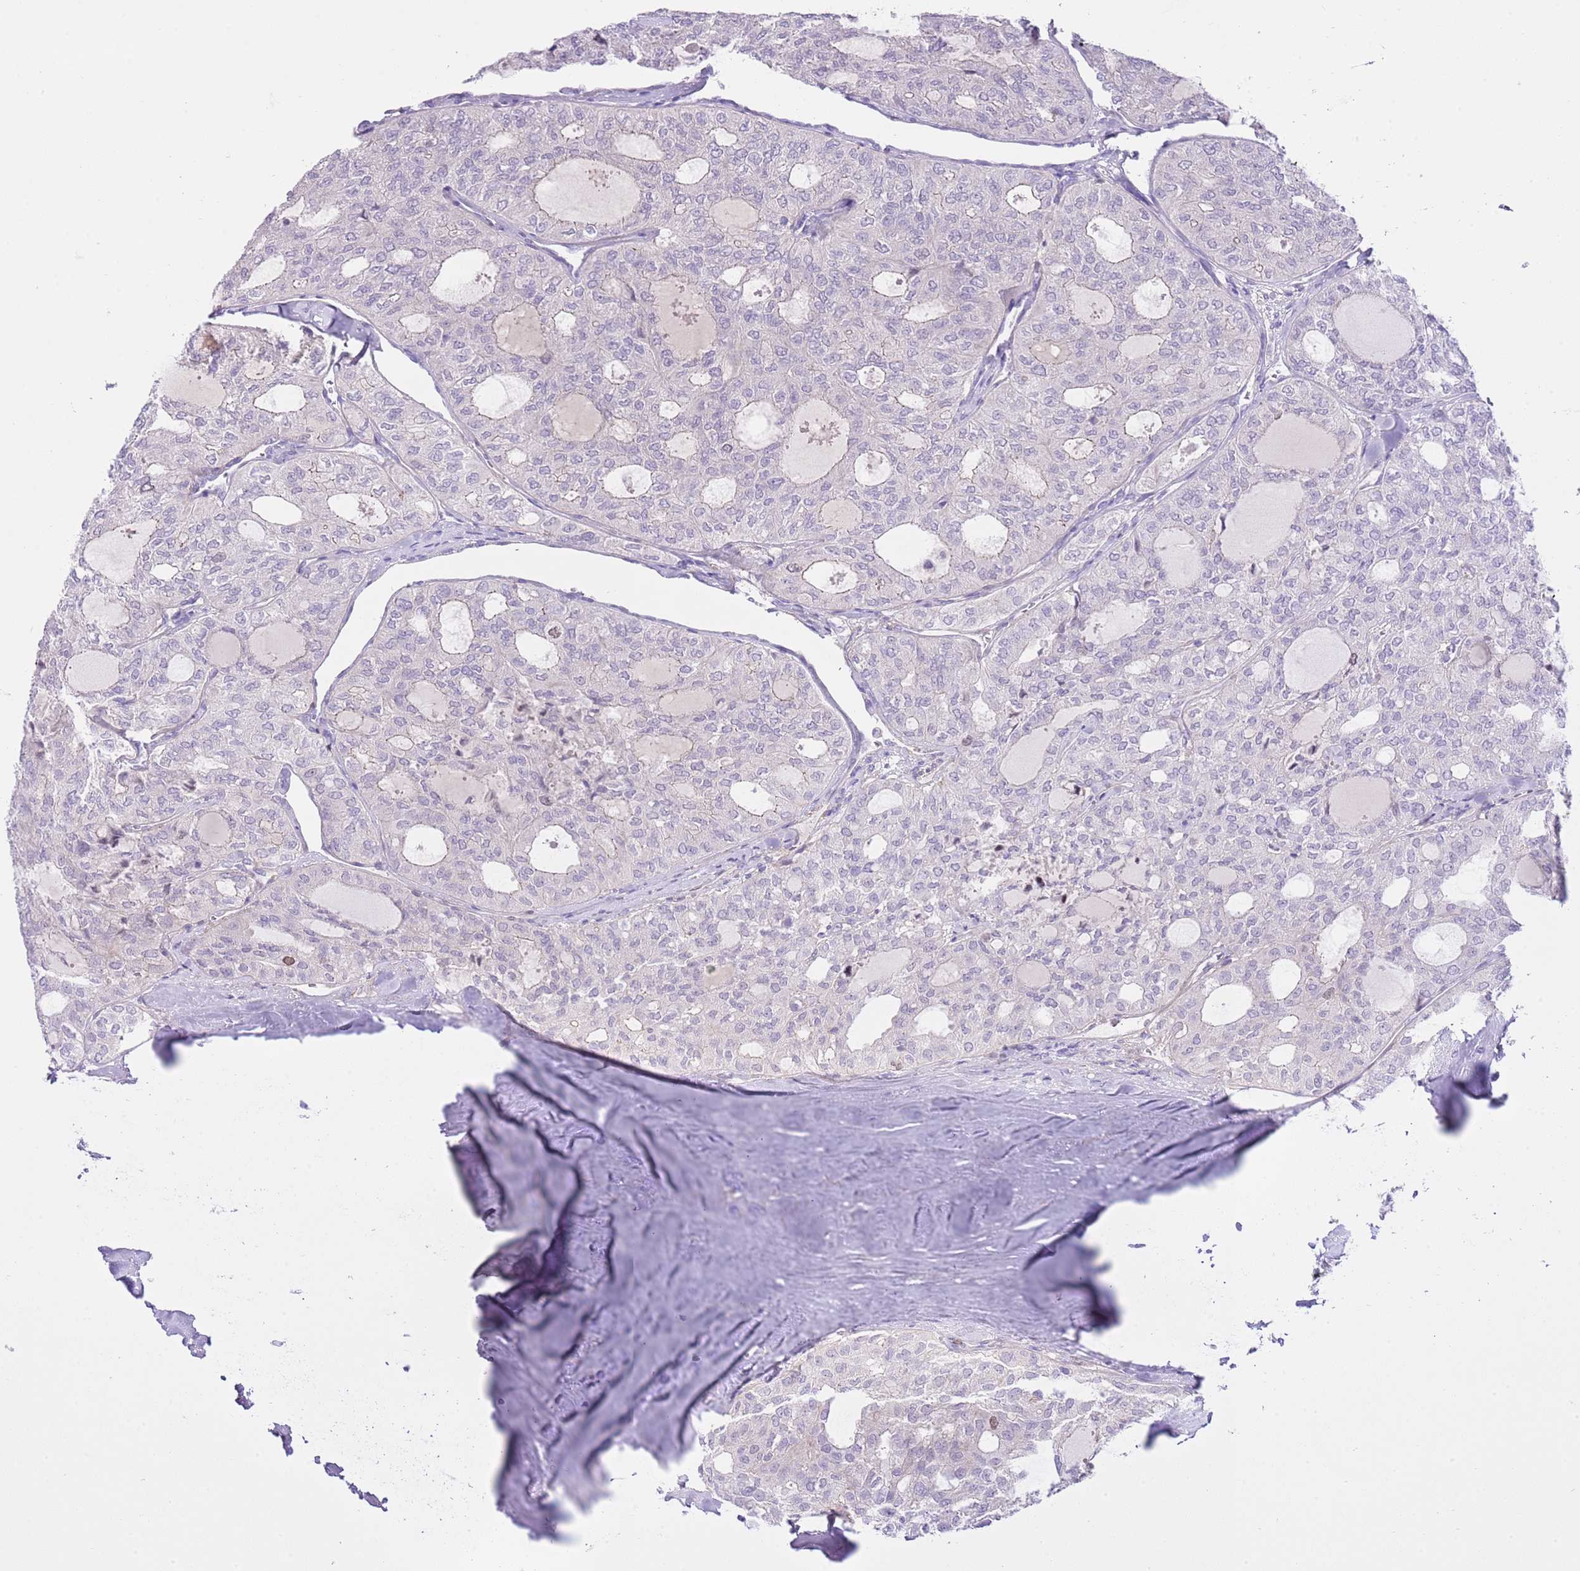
{"staining": {"intensity": "negative", "quantity": "none", "location": "none"}, "tissue": "thyroid cancer", "cell_type": "Tumor cells", "image_type": "cancer", "snomed": [{"axis": "morphology", "description": "Follicular adenoma carcinoma, NOS"}, {"axis": "topography", "description": "Thyroid gland"}], "caption": "High magnification brightfield microscopy of thyroid cancer (follicular adenoma carcinoma) stained with DAB (3,3'-diaminobenzidine) (brown) and counterstained with hematoxylin (blue): tumor cells show no significant expression.", "gene": "FBRSL1", "patient": {"sex": "male", "age": 75}}